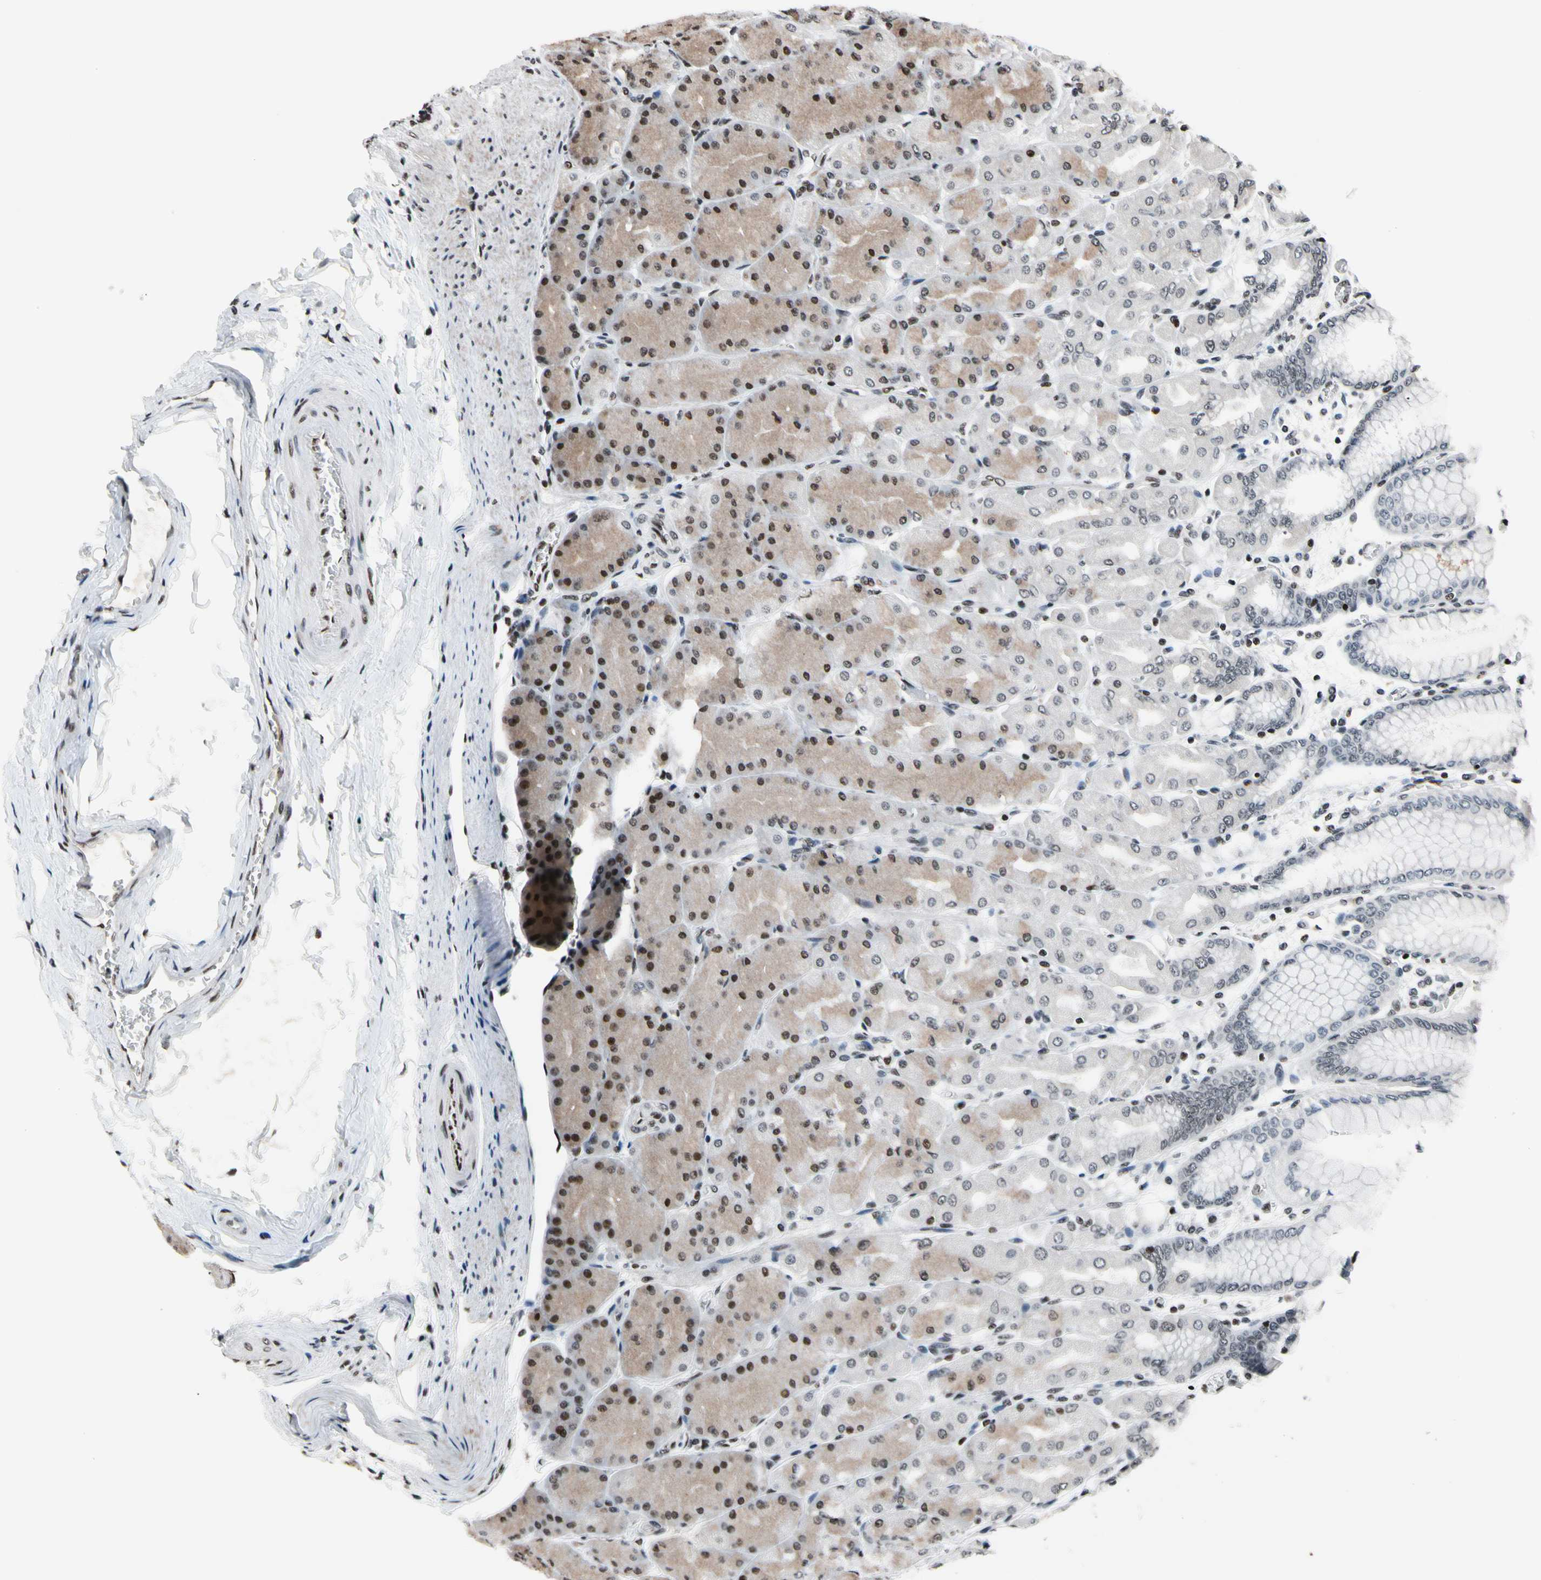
{"staining": {"intensity": "moderate", "quantity": ">75%", "location": "cytoplasmic/membranous,nuclear"}, "tissue": "stomach", "cell_type": "Glandular cells", "image_type": "normal", "snomed": [{"axis": "morphology", "description": "Normal tissue, NOS"}, {"axis": "topography", "description": "Stomach, upper"}], "caption": "This histopathology image exhibits immunohistochemistry staining of benign human stomach, with medium moderate cytoplasmic/membranous,nuclear positivity in about >75% of glandular cells.", "gene": "RECQL", "patient": {"sex": "female", "age": 56}}